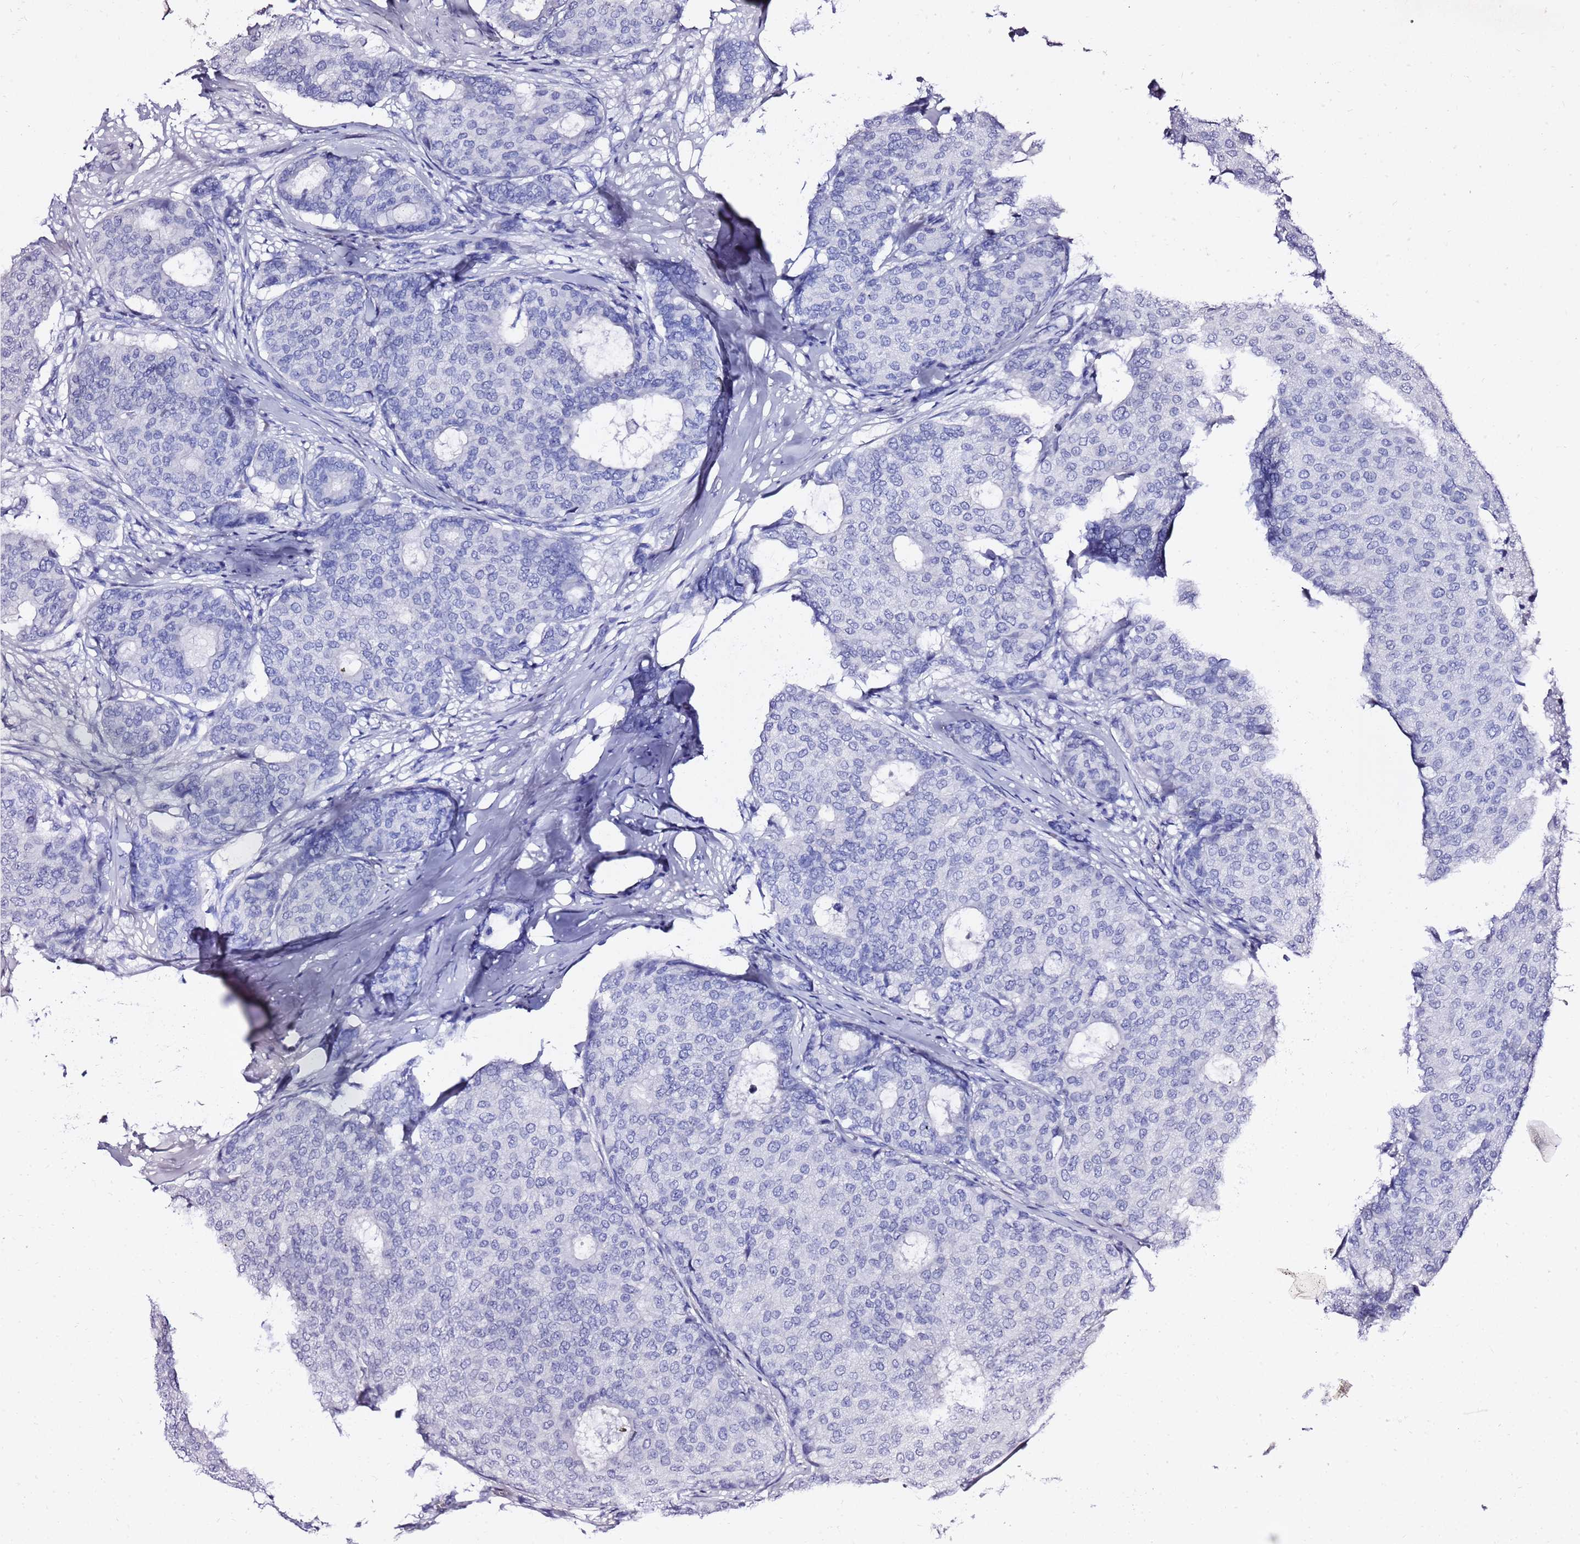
{"staining": {"intensity": "negative", "quantity": "none", "location": "none"}, "tissue": "breast cancer", "cell_type": "Tumor cells", "image_type": "cancer", "snomed": [{"axis": "morphology", "description": "Duct carcinoma"}, {"axis": "topography", "description": "Breast"}], "caption": "Histopathology image shows no protein positivity in tumor cells of breast cancer tissue.", "gene": "LIPF", "patient": {"sex": "female", "age": 75}}